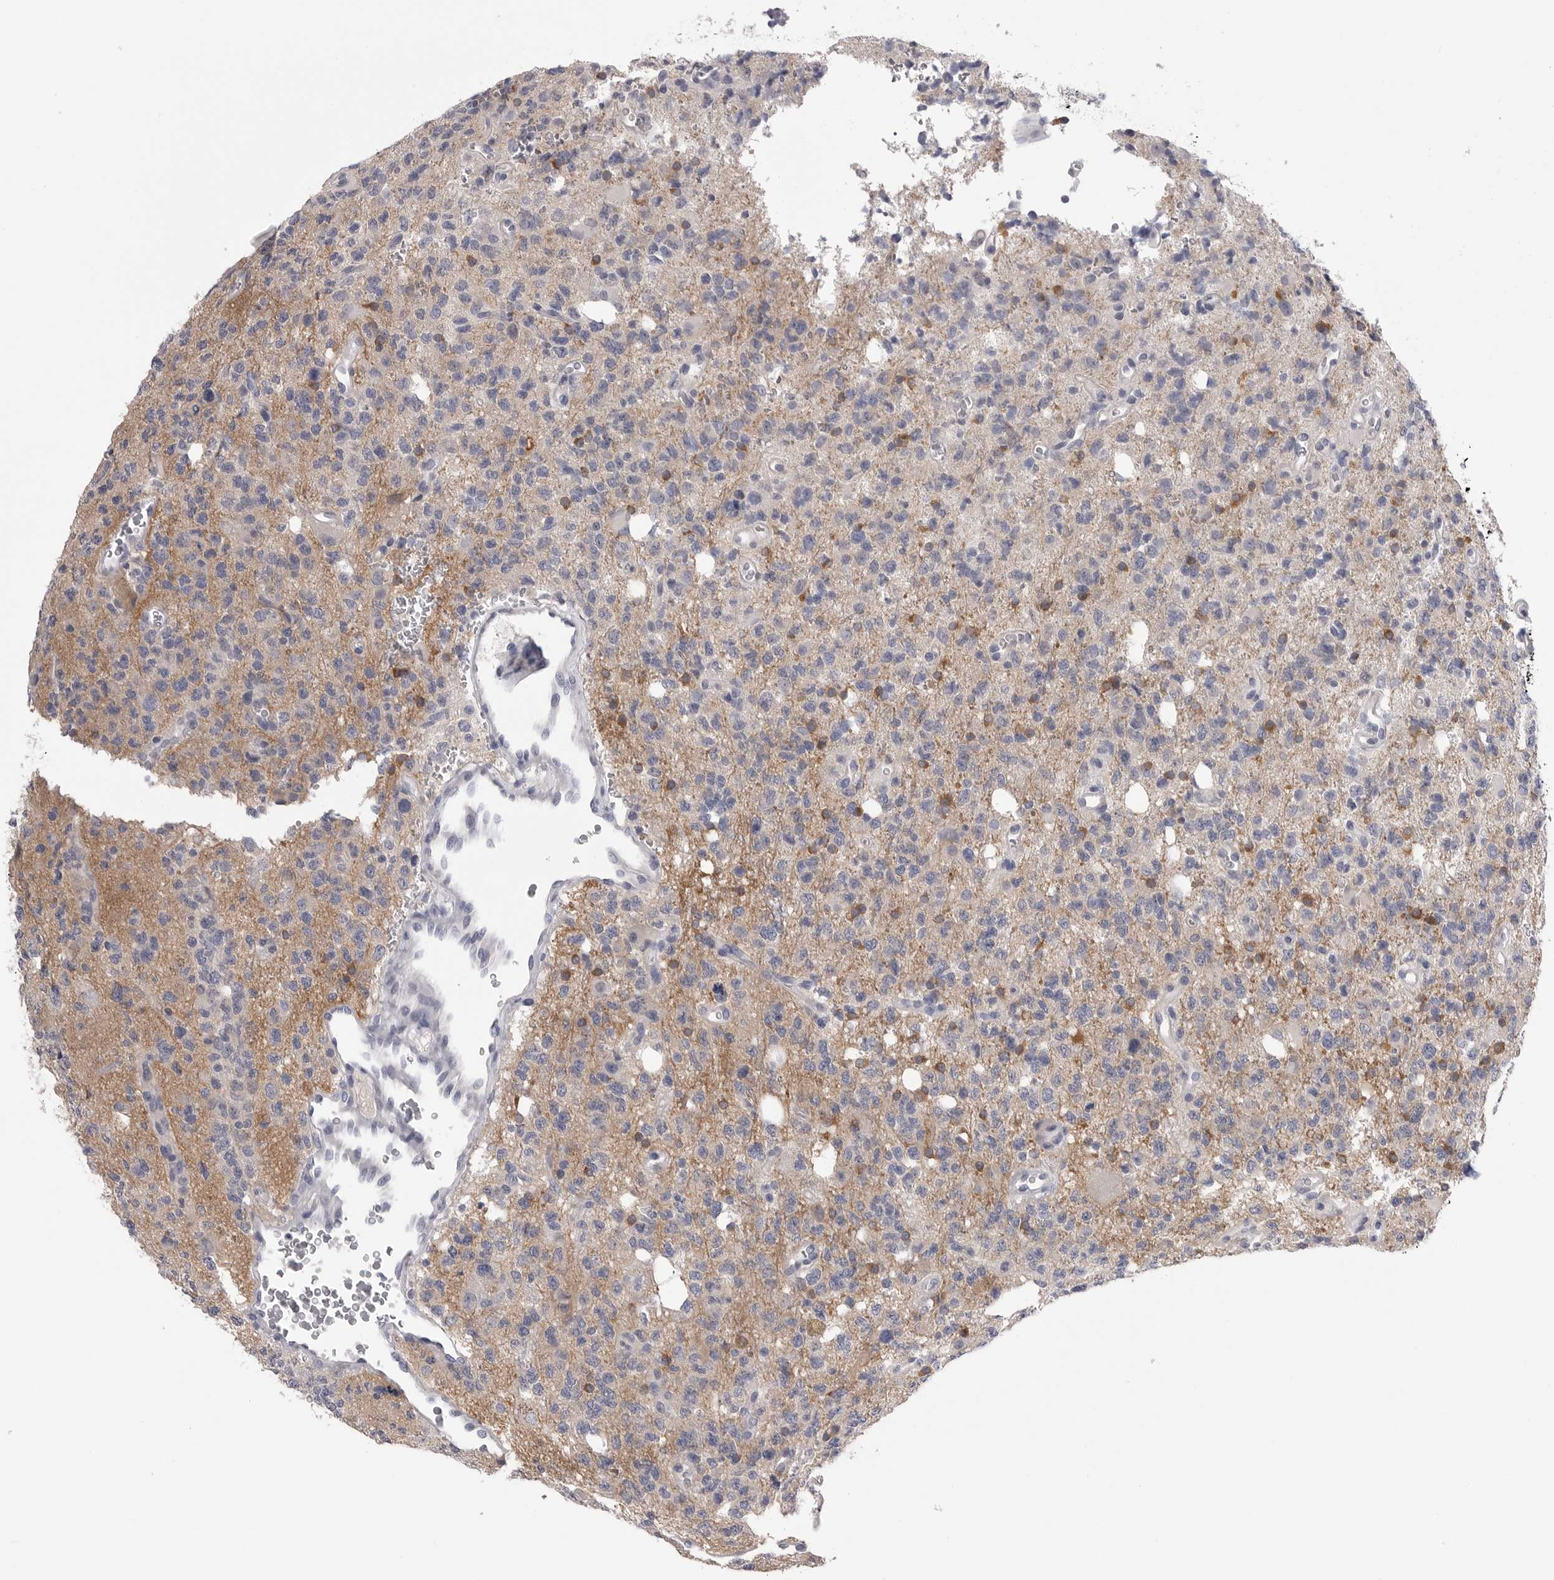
{"staining": {"intensity": "weak", "quantity": "<25%", "location": "cytoplasmic/membranous"}, "tissue": "glioma", "cell_type": "Tumor cells", "image_type": "cancer", "snomed": [{"axis": "morphology", "description": "Glioma, malignant, High grade"}, {"axis": "topography", "description": "Brain"}], "caption": "This is an IHC photomicrograph of glioma. There is no staining in tumor cells.", "gene": "DLGAP3", "patient": {"sex": "female", "age": 62}}